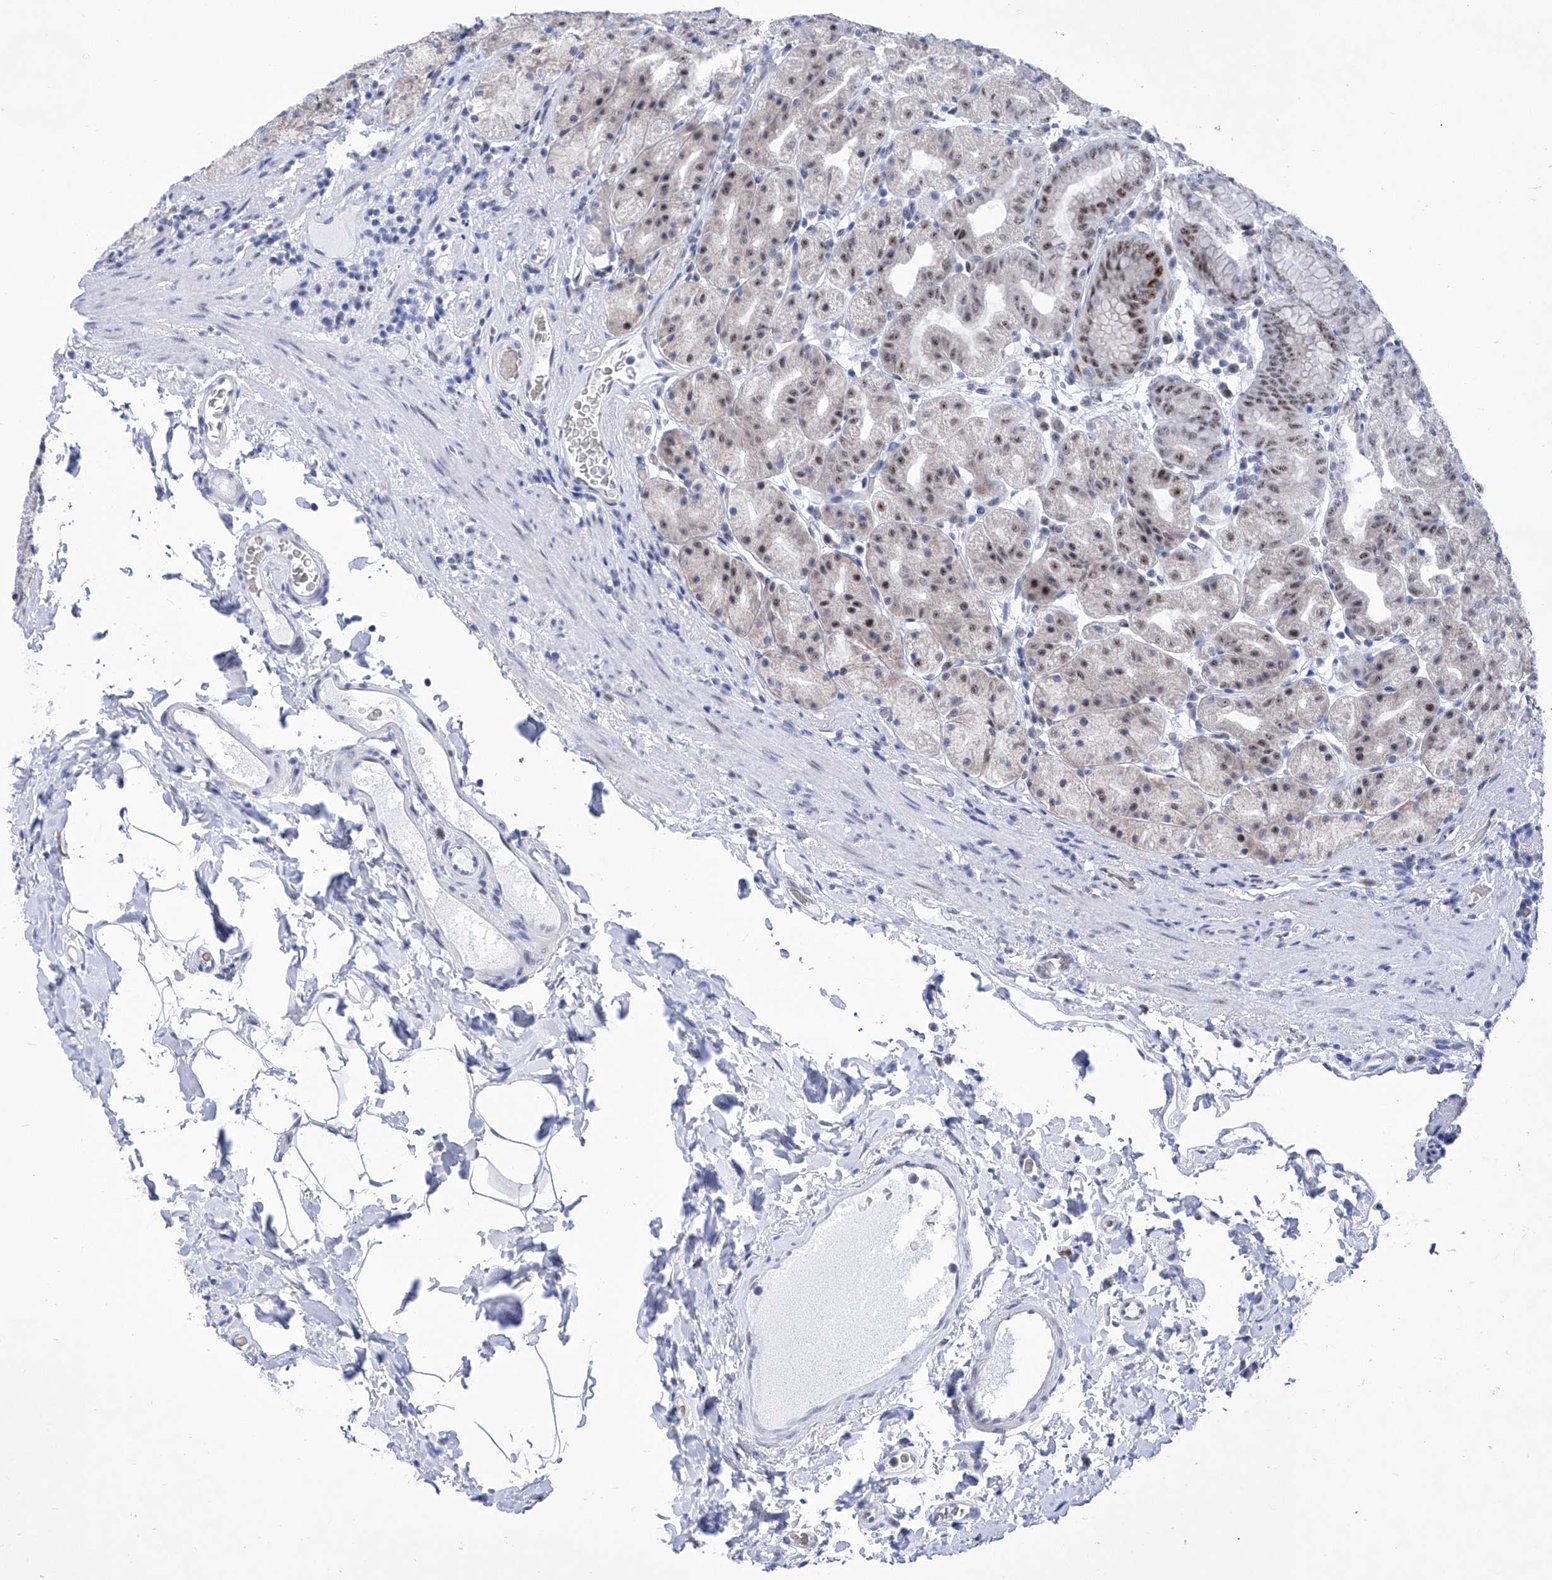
{"staining": {"intensity": "strong", "quantity": "25%-75%", "location": "nuclear"}, "tissue": "stomach", "cell_type": "Glandular cells", "image_type": "normal", "snomed": [{"axis": "morphology", "description": "Normal tissue, NOS"}, {"axis": "topography", "description": "Stomach, upper"}], "caption": "Benign stomach reveals strong nuclear positivity in about 25%-75% of glandular cells, visualized by immunohistochemistry. The protein is stained brown, and the nuclei are stained in blue (DAB (3,3'-diaminobenzidine) IHC with brightfield microscopy, high magnification).", "gene": "SART1", "patient": {"sex": "male", "age": 68}}